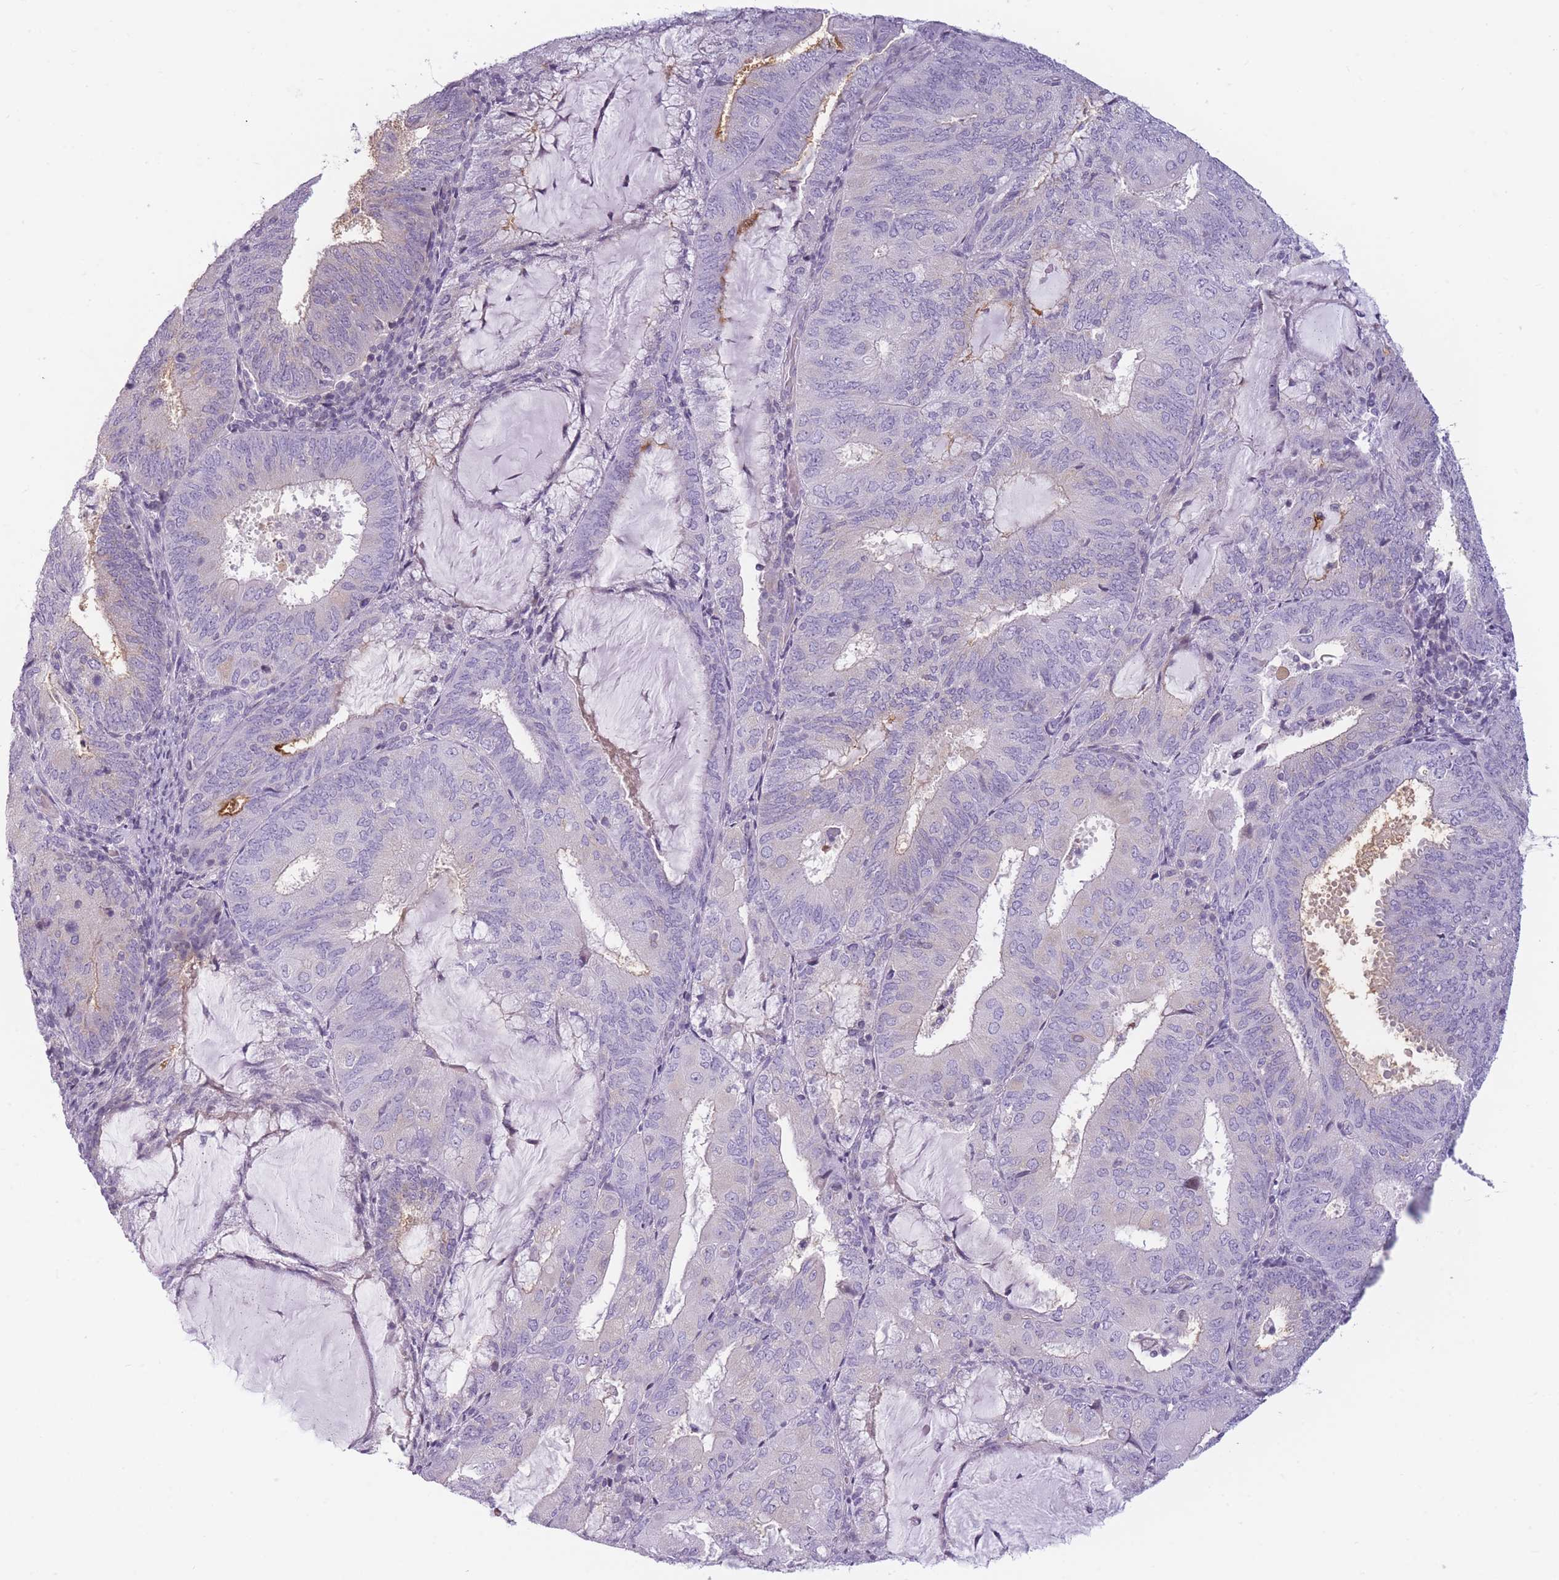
{"staining": {"intensity": "moderate", "quantity": "<25%", "location": "cytoplasmic/membranous"}, "tissue": "endometrial cancer", "cell_type": "Tumor cells", "image_type": "cancer", "snomed": [{"axis": "morphology", "description": "Adenocarcinoma, NOS"}, {"axis": "topography", "description": "Endometrium"}], "caption": "Endometrial cancer (adenocarcinoma) stained with a protein marker demonstrates moderate staining in tumor cells.", "gene": "GGT1", "patient": {"sex": "female", "age": 81}}